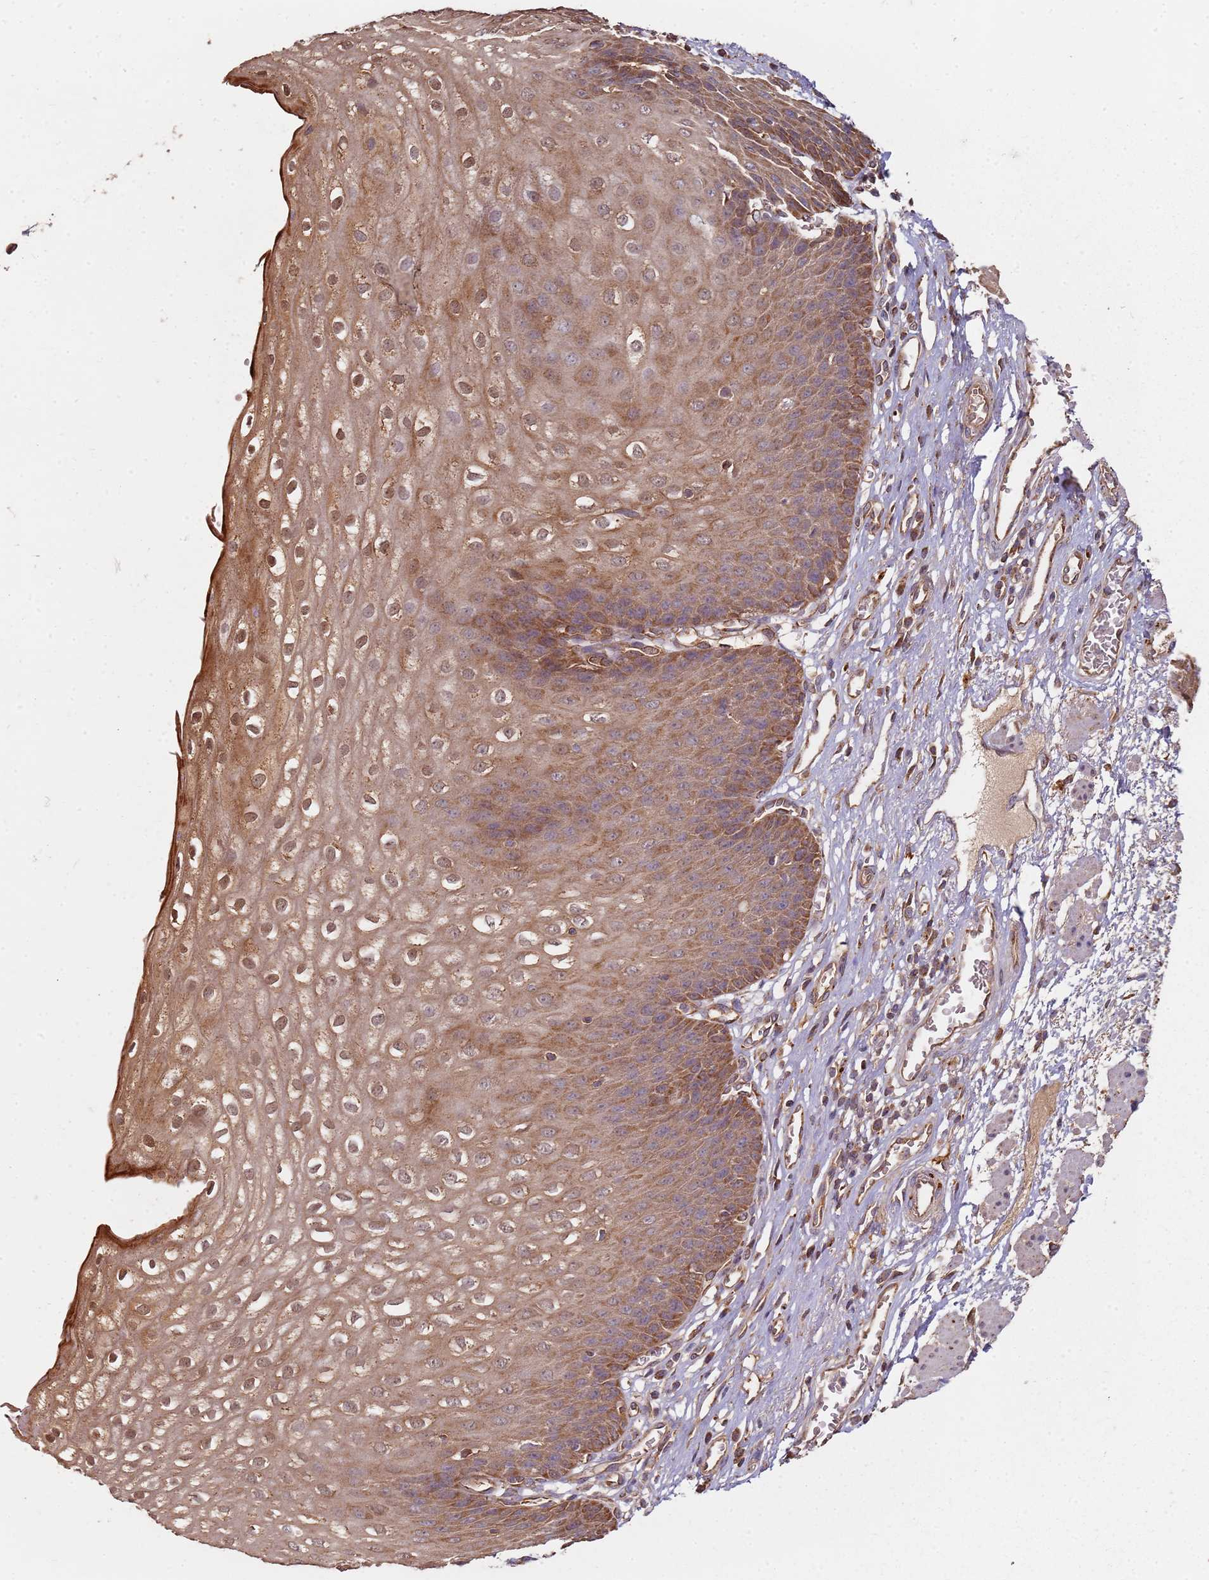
{"staining": {"intensity": "moderate", "quantity": ">75%", "location": "cytoplasmic/membranous,nuclear"}, "tissue": "esophagus", "cell_type": "Squamous epithelial cells", "image_type": "normal", "snomed": [{"axis": "morphology", "description": "Normal tissue, NOS"}, {"axis": "topography", "description": "Esophagus"}], "caption": "An IHC photomicrograph of benign tissue is shown. Protein staining in brown highlights moderate cytoplasmic/membranous,nuclear positivity in esophagus within squamous epithelial cells. The protein of interest is shown in brown color, while the nuclei are stained blue.", "gene": "SCGB2B2", "patient": {"sex": "male", "age": 71}}